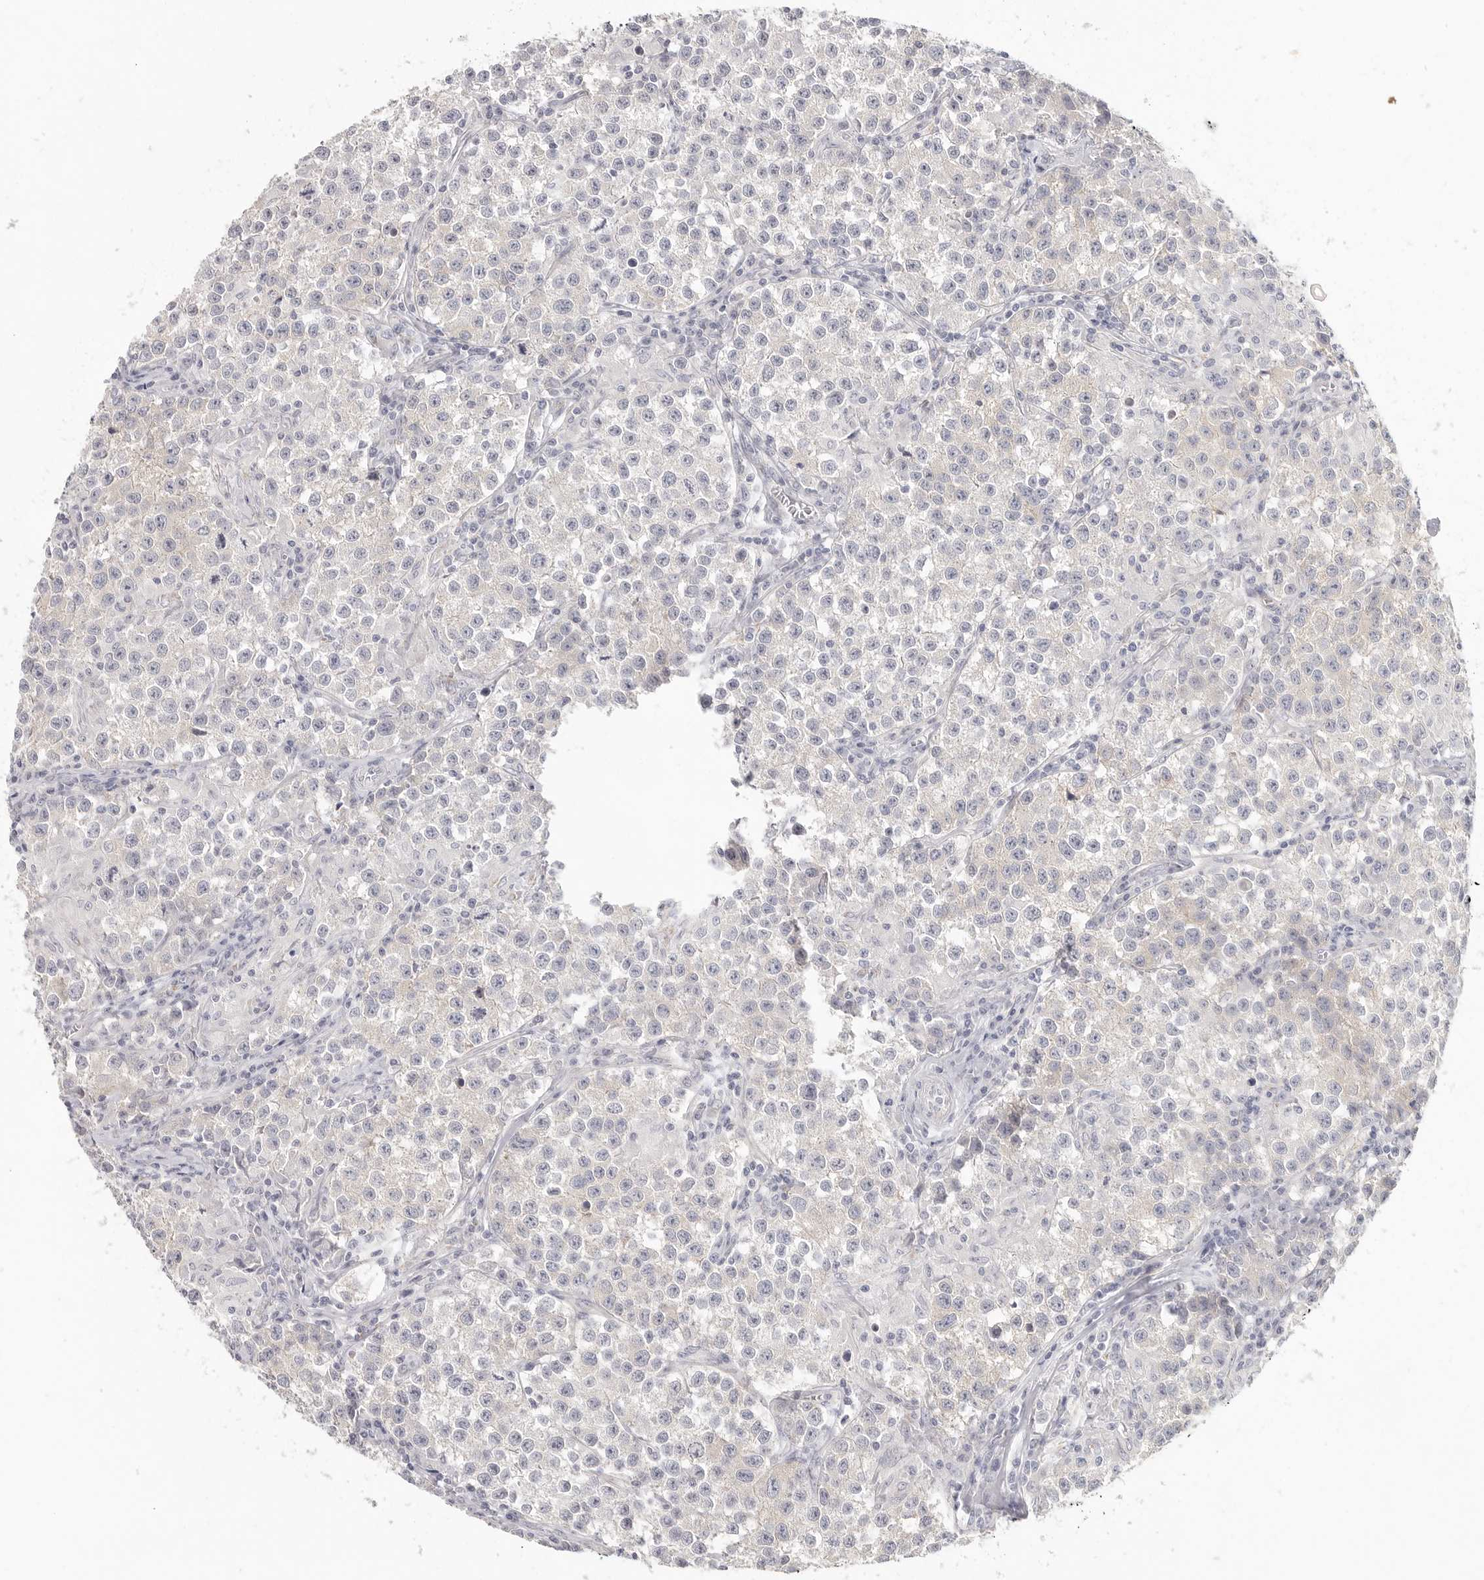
{"staining": {"intensity": "negative", "quantity": "none", "location": "none"}, "tissue": "testis cancer", "cell_type": "Tumor cells", "image_type": "cancer", "snomed": [{"axis": "morphology", "description": "Seminoma, NOS"}, {"axis": "morphology", "description": "Carcinoma, Embryonal, NOS"}, {"axis": "topography", "description": "Testis"}], "caption": "Human testis cancer (seminoma) stained for a protein using immunohistochemistry exhibits no expression in tumor cells.", "gene": "ELP3", "patient": {"sex": "male", "age": 43}}